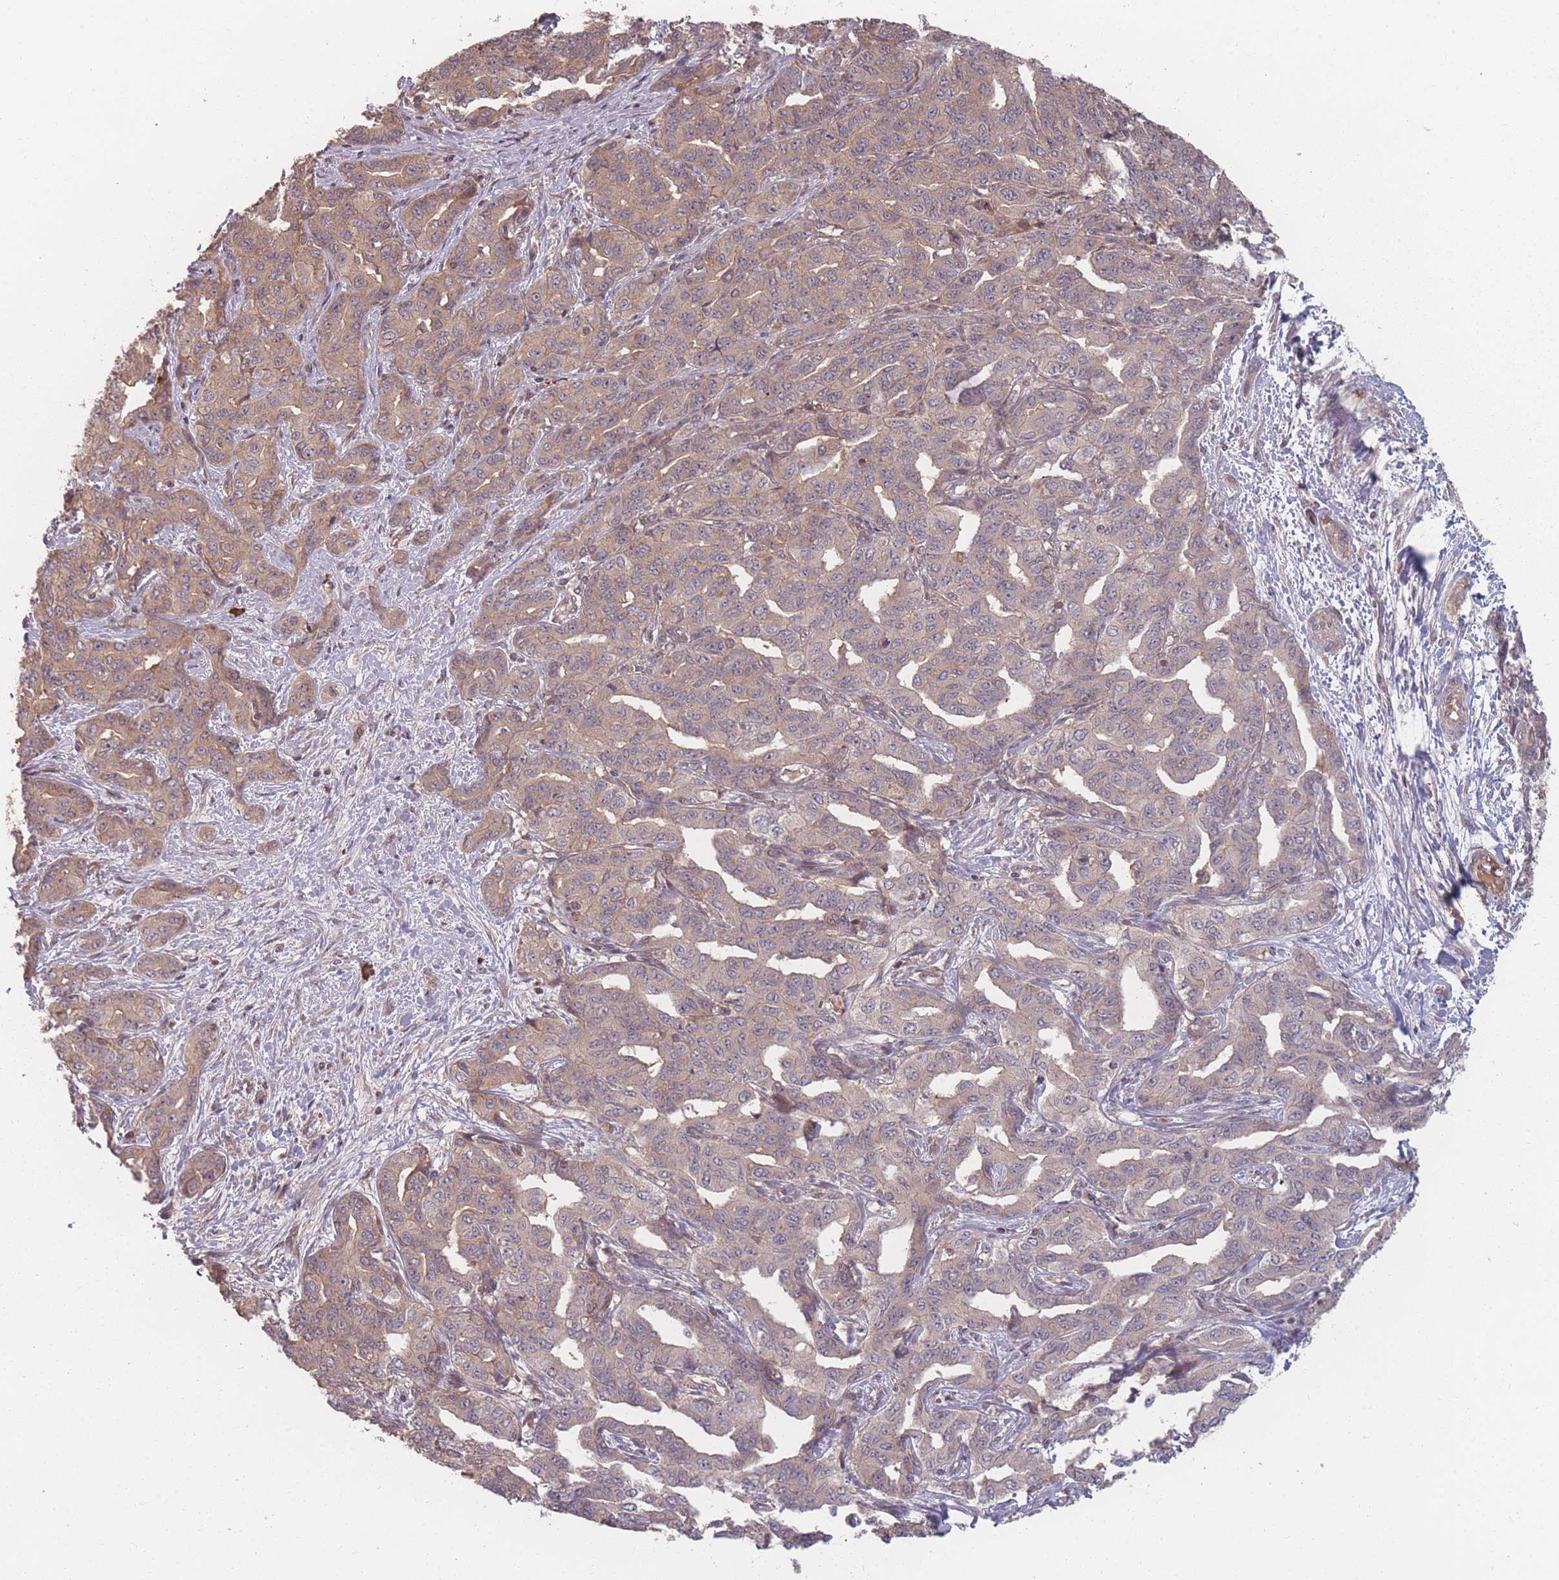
{"staining": {"intensity": "weak", "quantity": "25%-75%", "location": "cytoplasmic/membranous"}, "tissue": "liver cancer", "cell_type": "Tumor cells", "image_type": "cancer", "snomed": [{"axis": "morphology", "description": "Cholangiocarcinoma"}, {"axis": "topography", "description": "Liver"}], "caption": "A low amount of weak cytoplasmic/membranous expression is identified in approximately 25%-75% of tumor cells in cholangiocarcinoma (liver) tissue. (DAB IHC, brown staining for protein, blue staining for nuclei).", "gene": "HAGH", "patient": {"sex": "male", "age": 59}}